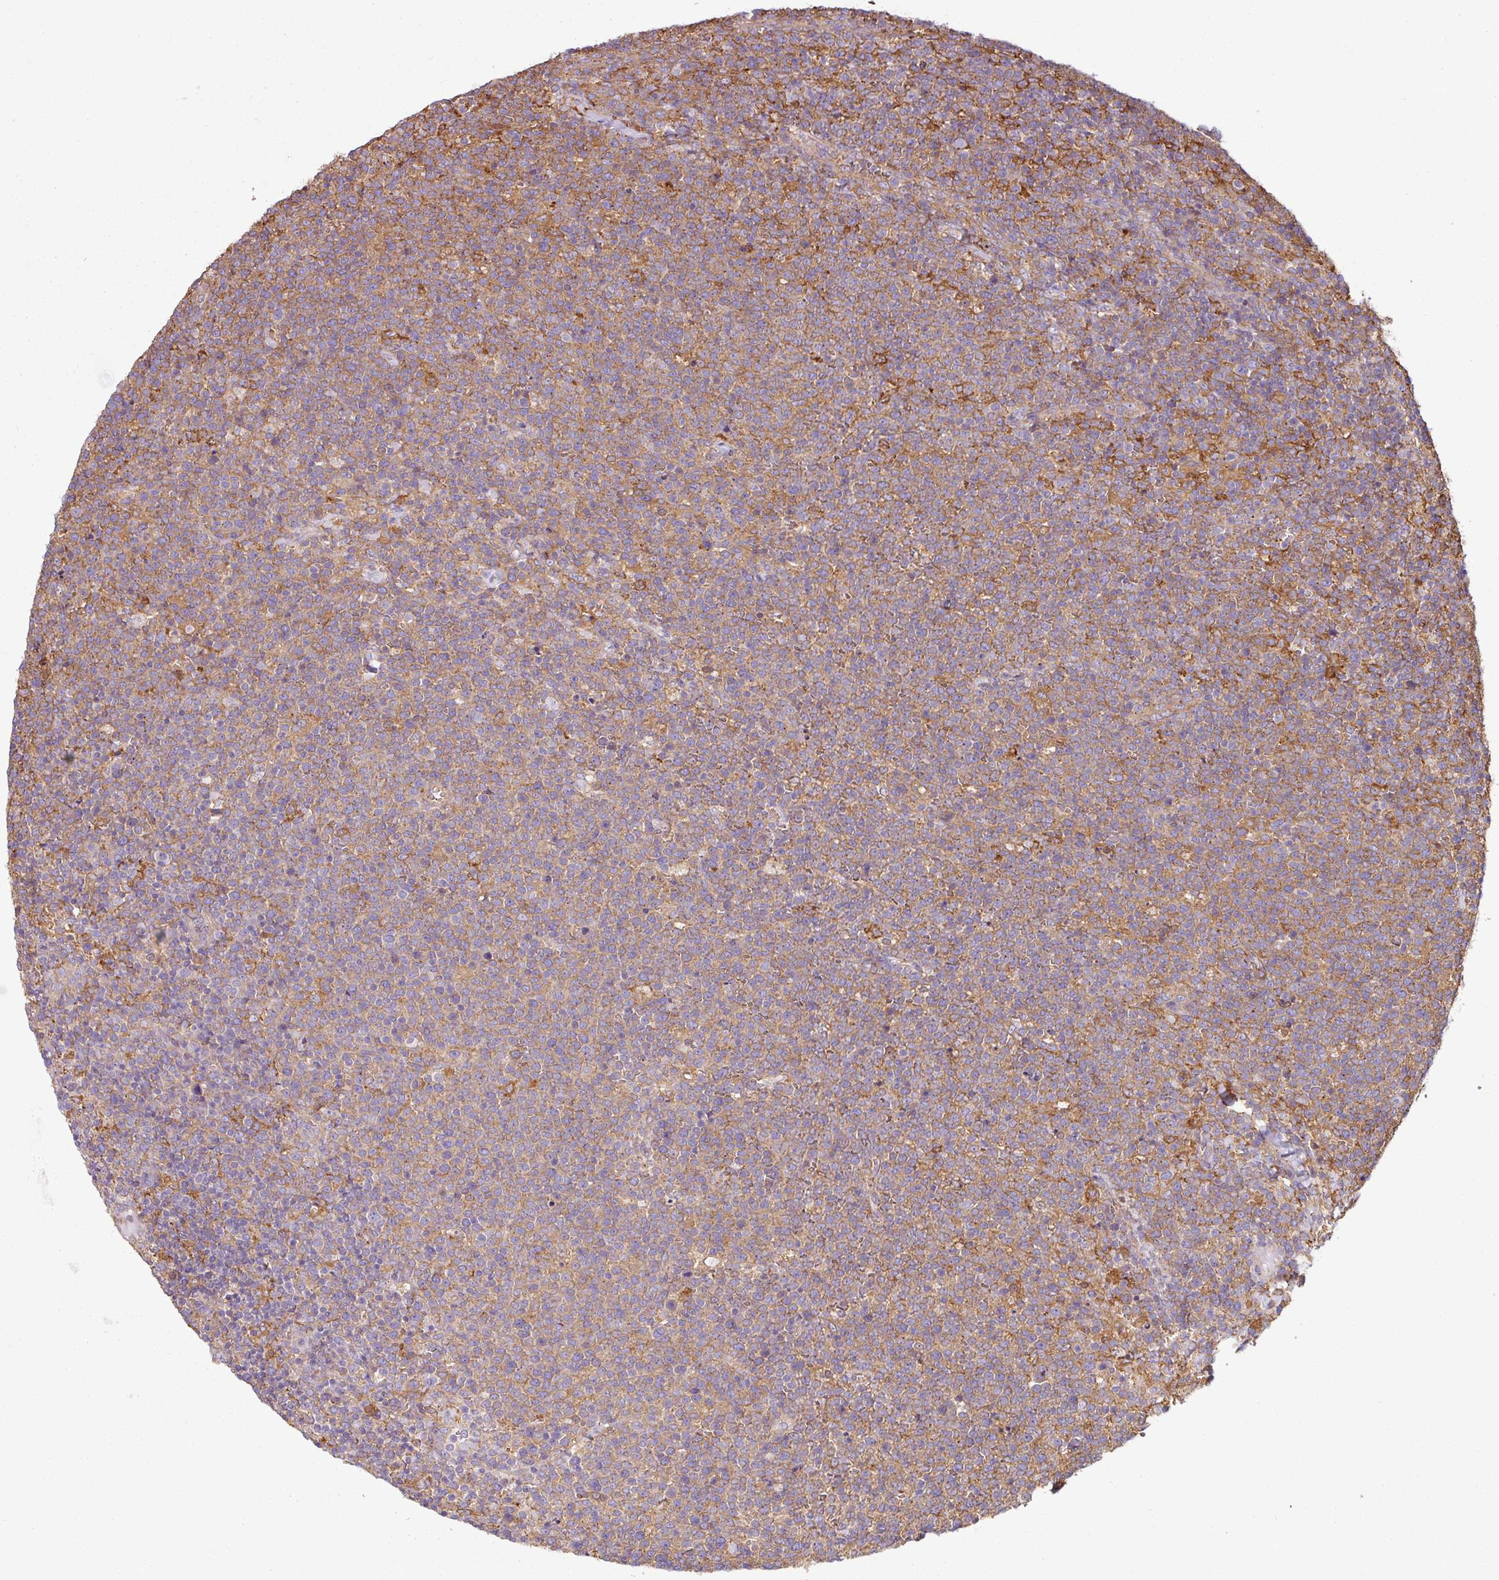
{"staining": {"intensity": "moderate", "quantity": ">75%", "location": "cytoplasmic/membranous"}, "tissue": "lymphoma", "cell_type": "Tumor cells", "image_type": "cancer", "snomed": [{"axis": "morphology", "description": "Malignant lymphoma, non-Hodgkin's type, High grade"}, {"axis": "topography", "description": "Lymph node"}], "caption": "Approximately >75% of tumor cells in lymphoma reveal moderate cytoplasmic/membranous protein expression as visualized by brown immunohistochemical staining.", "gene": "PACSIN2", "patient": {"sex": "male", "age": 61}}